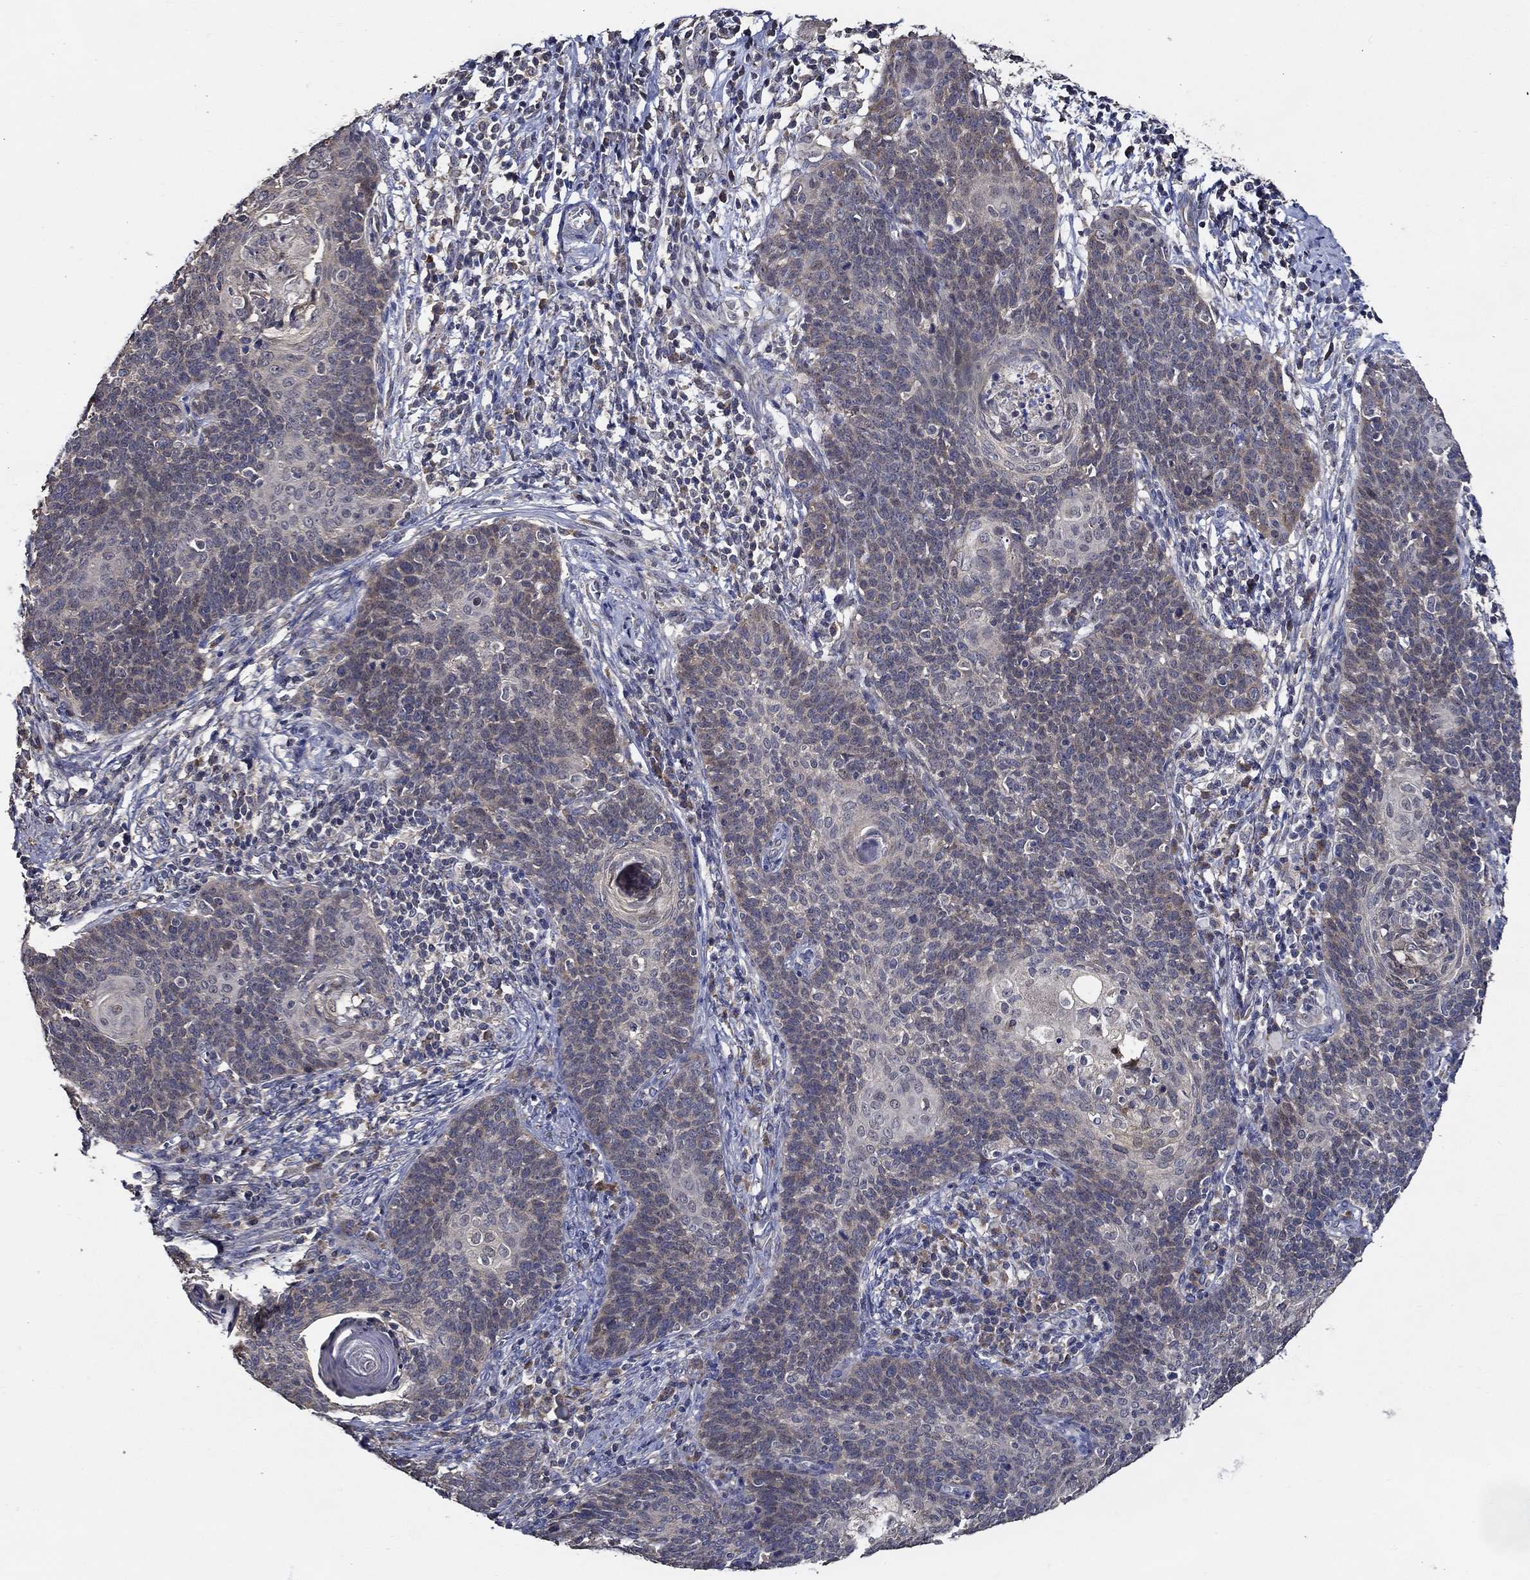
{"staining": {"intensity": "weak", "quantity": "25%-75%", "location": "cytoplasmic/membranous"}, "tissue": "cervical cancer", "cell_type": "Tumor cells", "image_type": "cancer", "snomed": [{"axis": "morphology", "description": "Squamous cell carcinoma, NOS"}, {"axis": "topography", "description": "Cervix"}], "caption": "Tumor cells show low levels of weak cytoplasmic/membranous staining in approximately 25%-75% of cells in cervical cancer (squamous cell carcinoma).", "gene": "WDR53", "patient": {"sex": "female", "age": 39}}